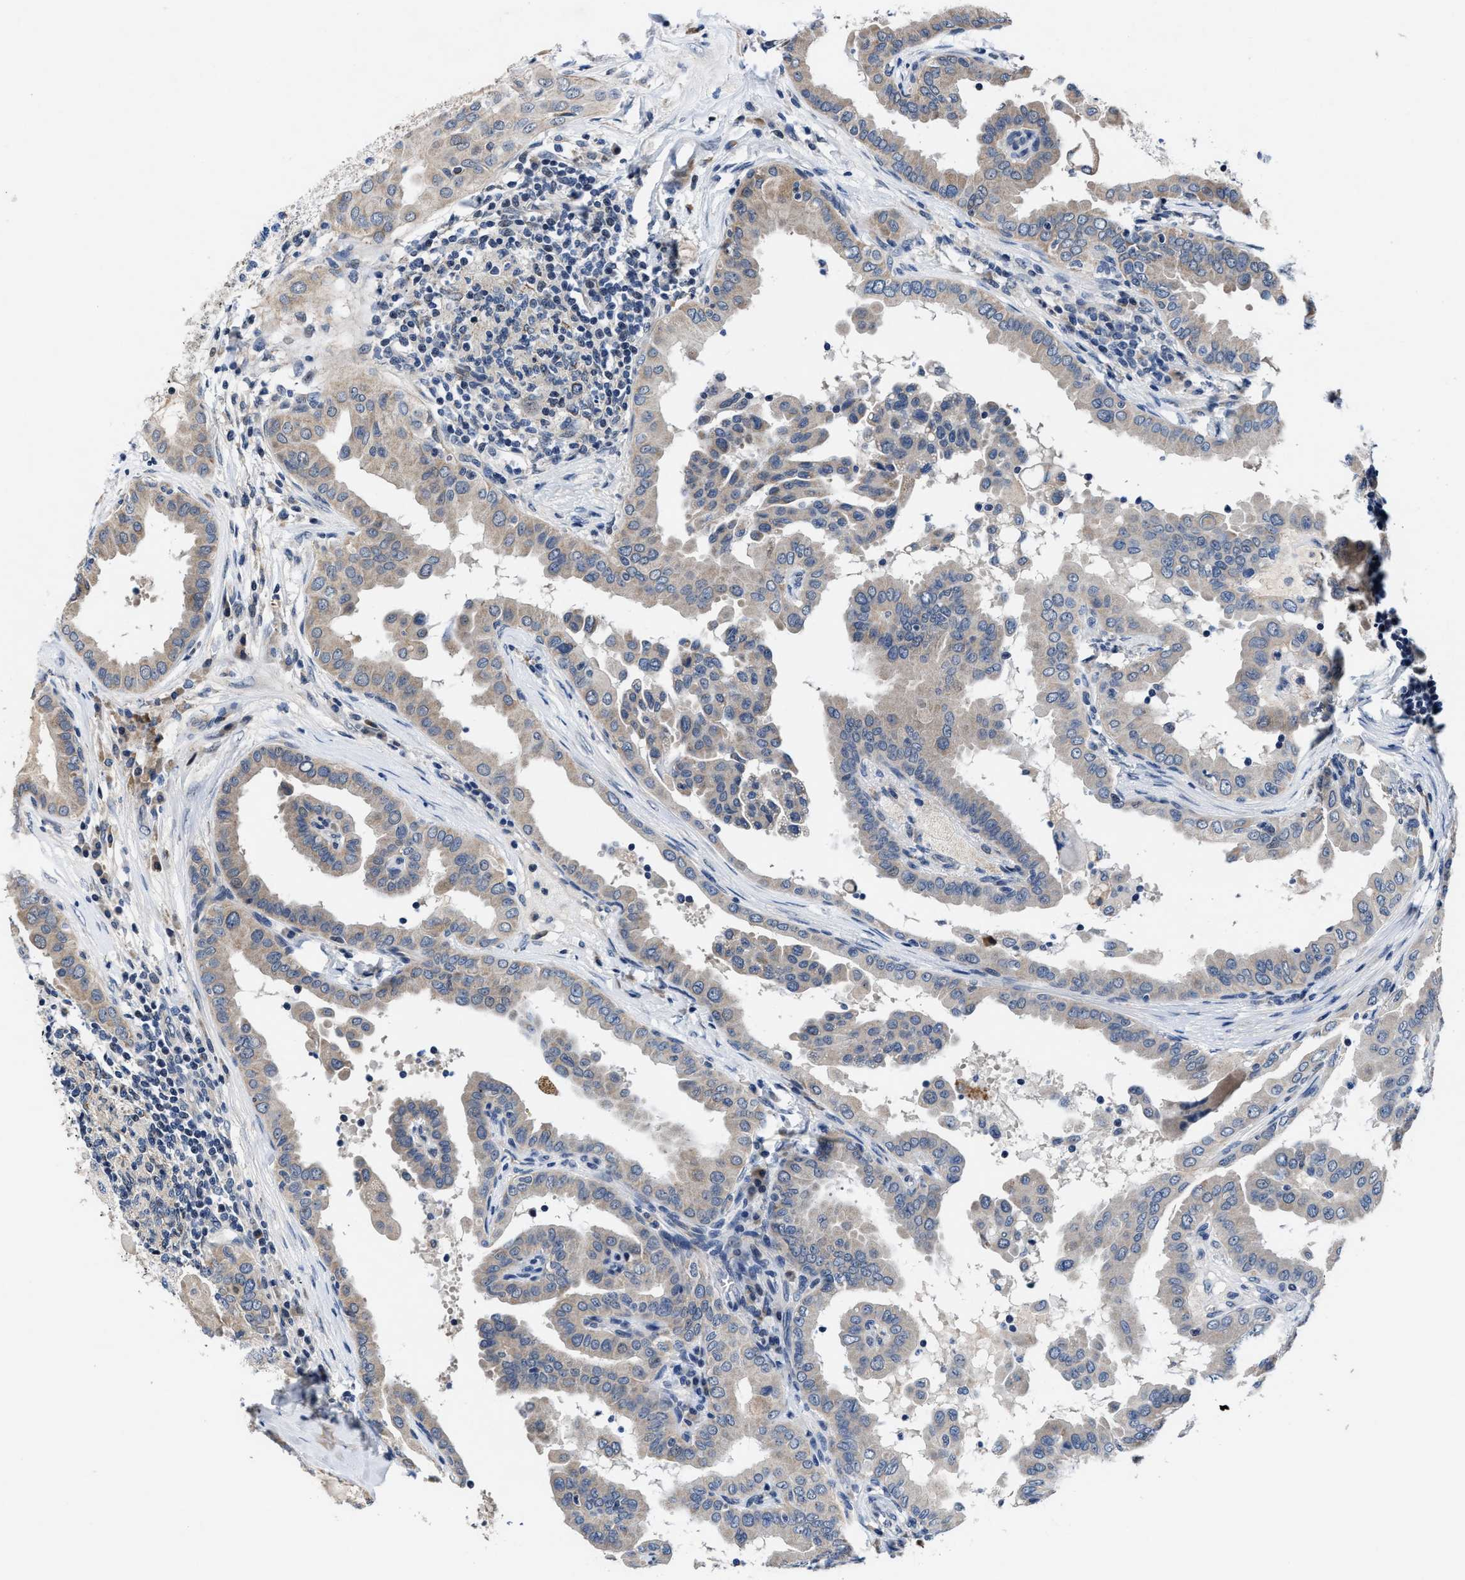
{"staining": {"intensity": "negative", "quantity": "none", "location": "none"}, "tissue": "thyroid cancer", "cell_type": "Tumor cells", "image_type": "cancer", "snomed": [{"axis": "morphology", "description": "Papillary adenocarcinoma, NOS"}, {"axis": "topography", "description": "Thyroid gland"}], "caption": "Immunohistochemical staining of human papillary adenocarcinoma (thyroid) demonstrates no significant expression in tumor cells.", "gene": "TMEM53", "patient": {"sex": "male", "age": 33}}